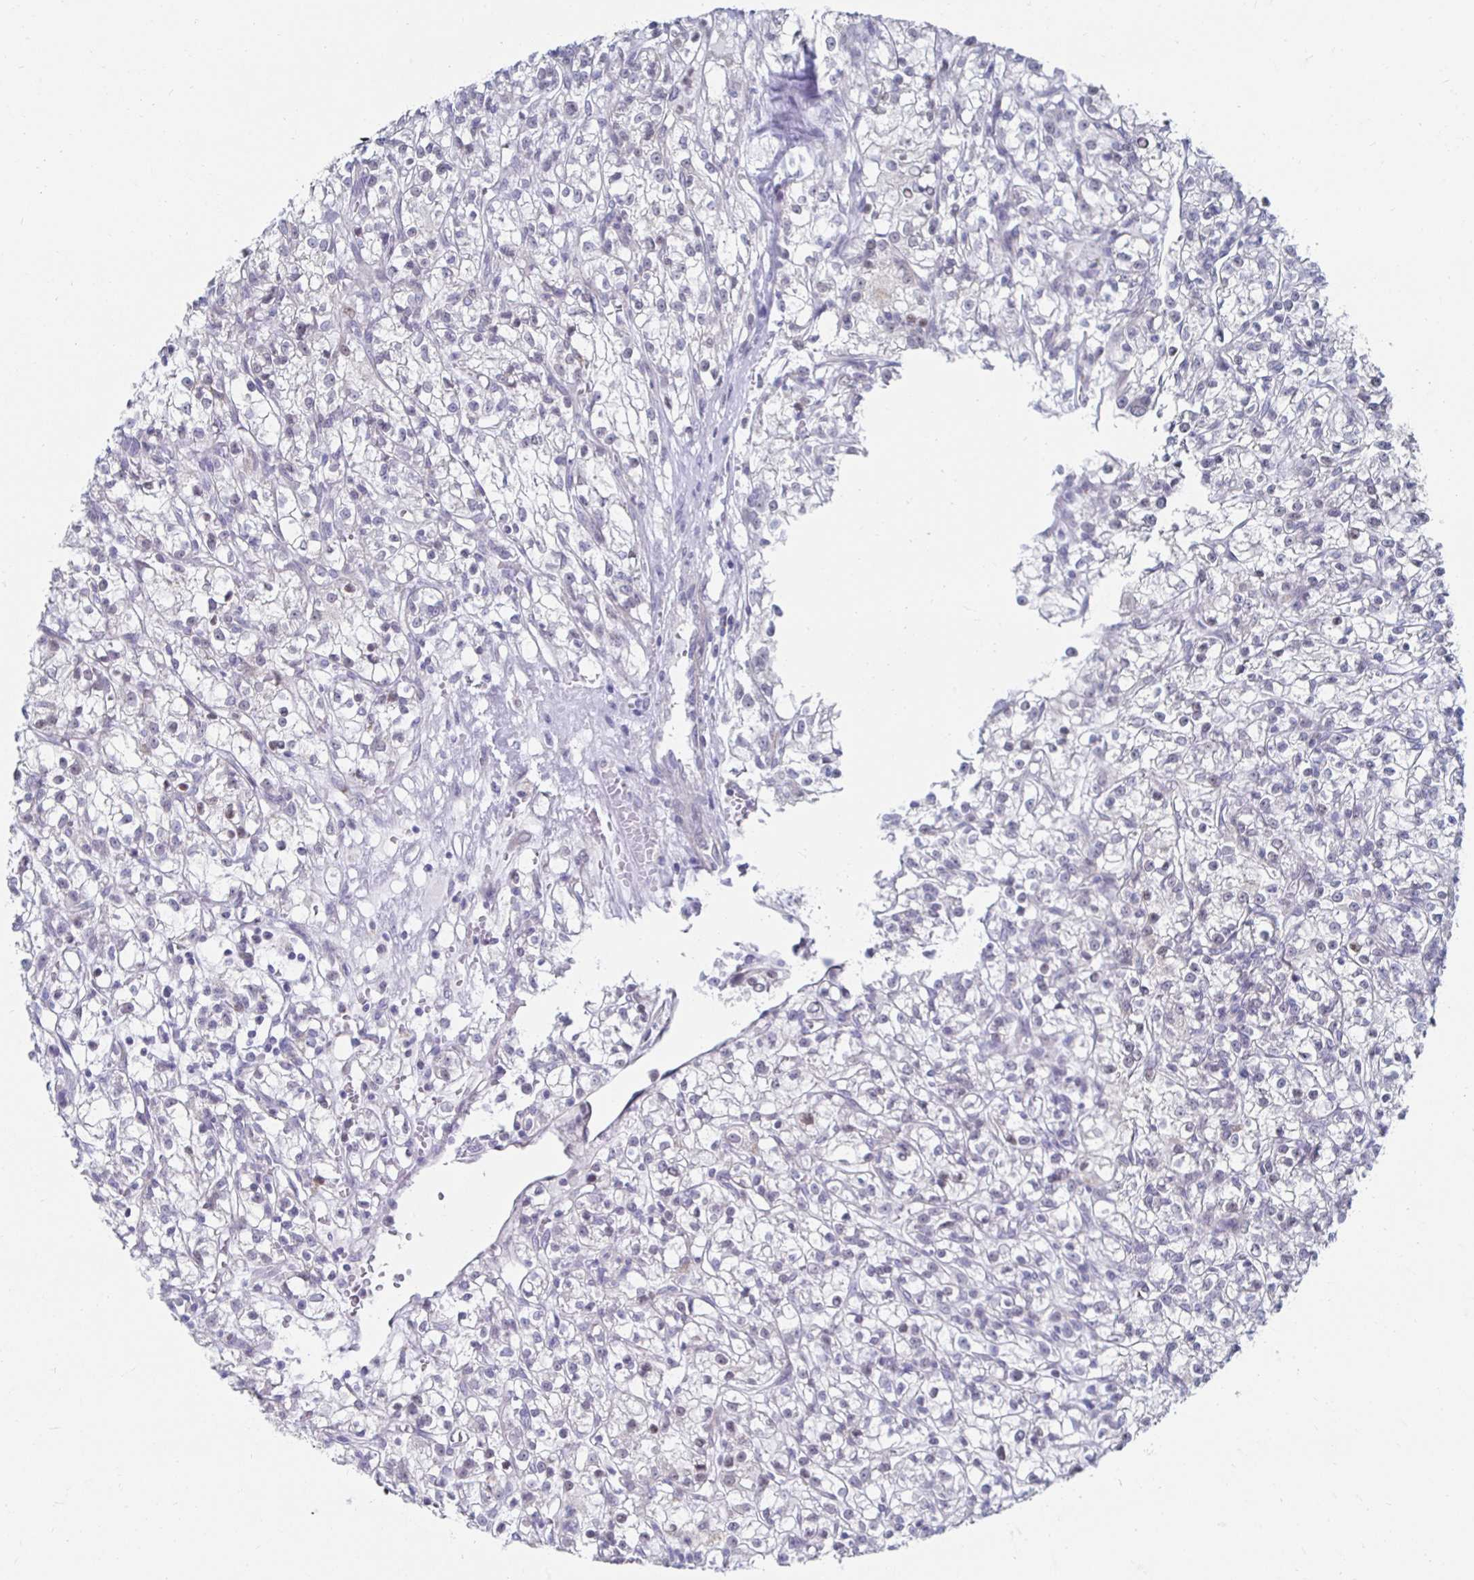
{"staining": {"intensity": "negative", "quantity": "none", "location": "none"}, "tissue": "renal cancer", "cell_type": "Tumor cells", "image_type": "cancer", "snomed": [{"axis": "morphology", "description": "Adenocarcinoma, NOS"}, {"axis": "topography", "description": "Kidney"}], "caption": "There is no significant staining in tumor cells of adenocarcinoma (renal).", "gene": "NOCT", "patient": {"sex": "female", "age": 59}}